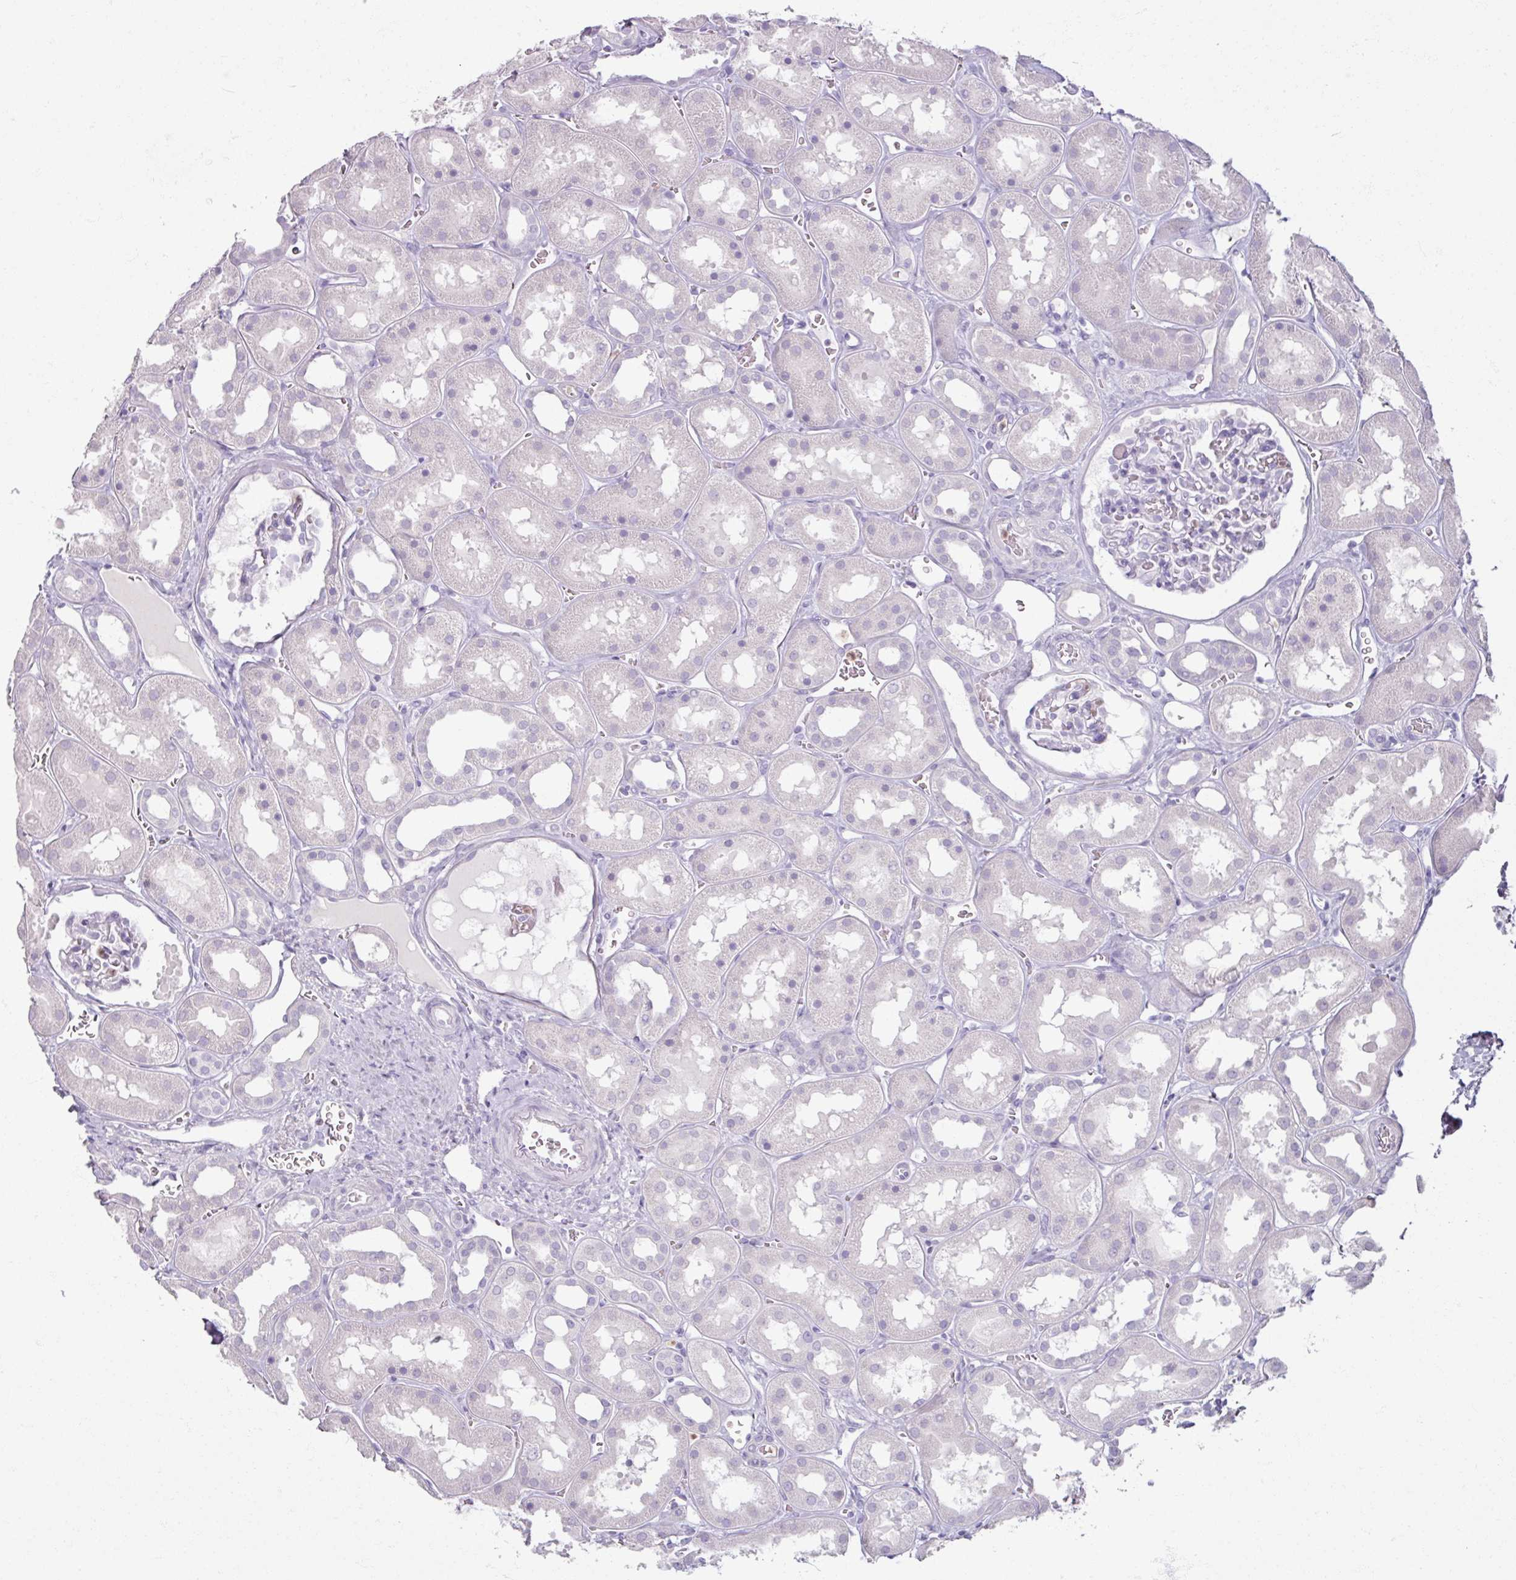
{"staining": {"intensity": "negative", "quantity": "none", "location": "none"}, "tissue": "kidney", "cell_type": "Cells in glomeruli", "image_type": "normal", "snomed": [{"axis": "morphology", "description": "Normal tissue, NOS"}, {"axis": "topography", "description": "Kidney"}], "caption": "Kidney stained for a protein using IHC shows no positivity cells in glomeruli.", "gene": "ARG1", "patient": {"sex": "female", "age": 41}}